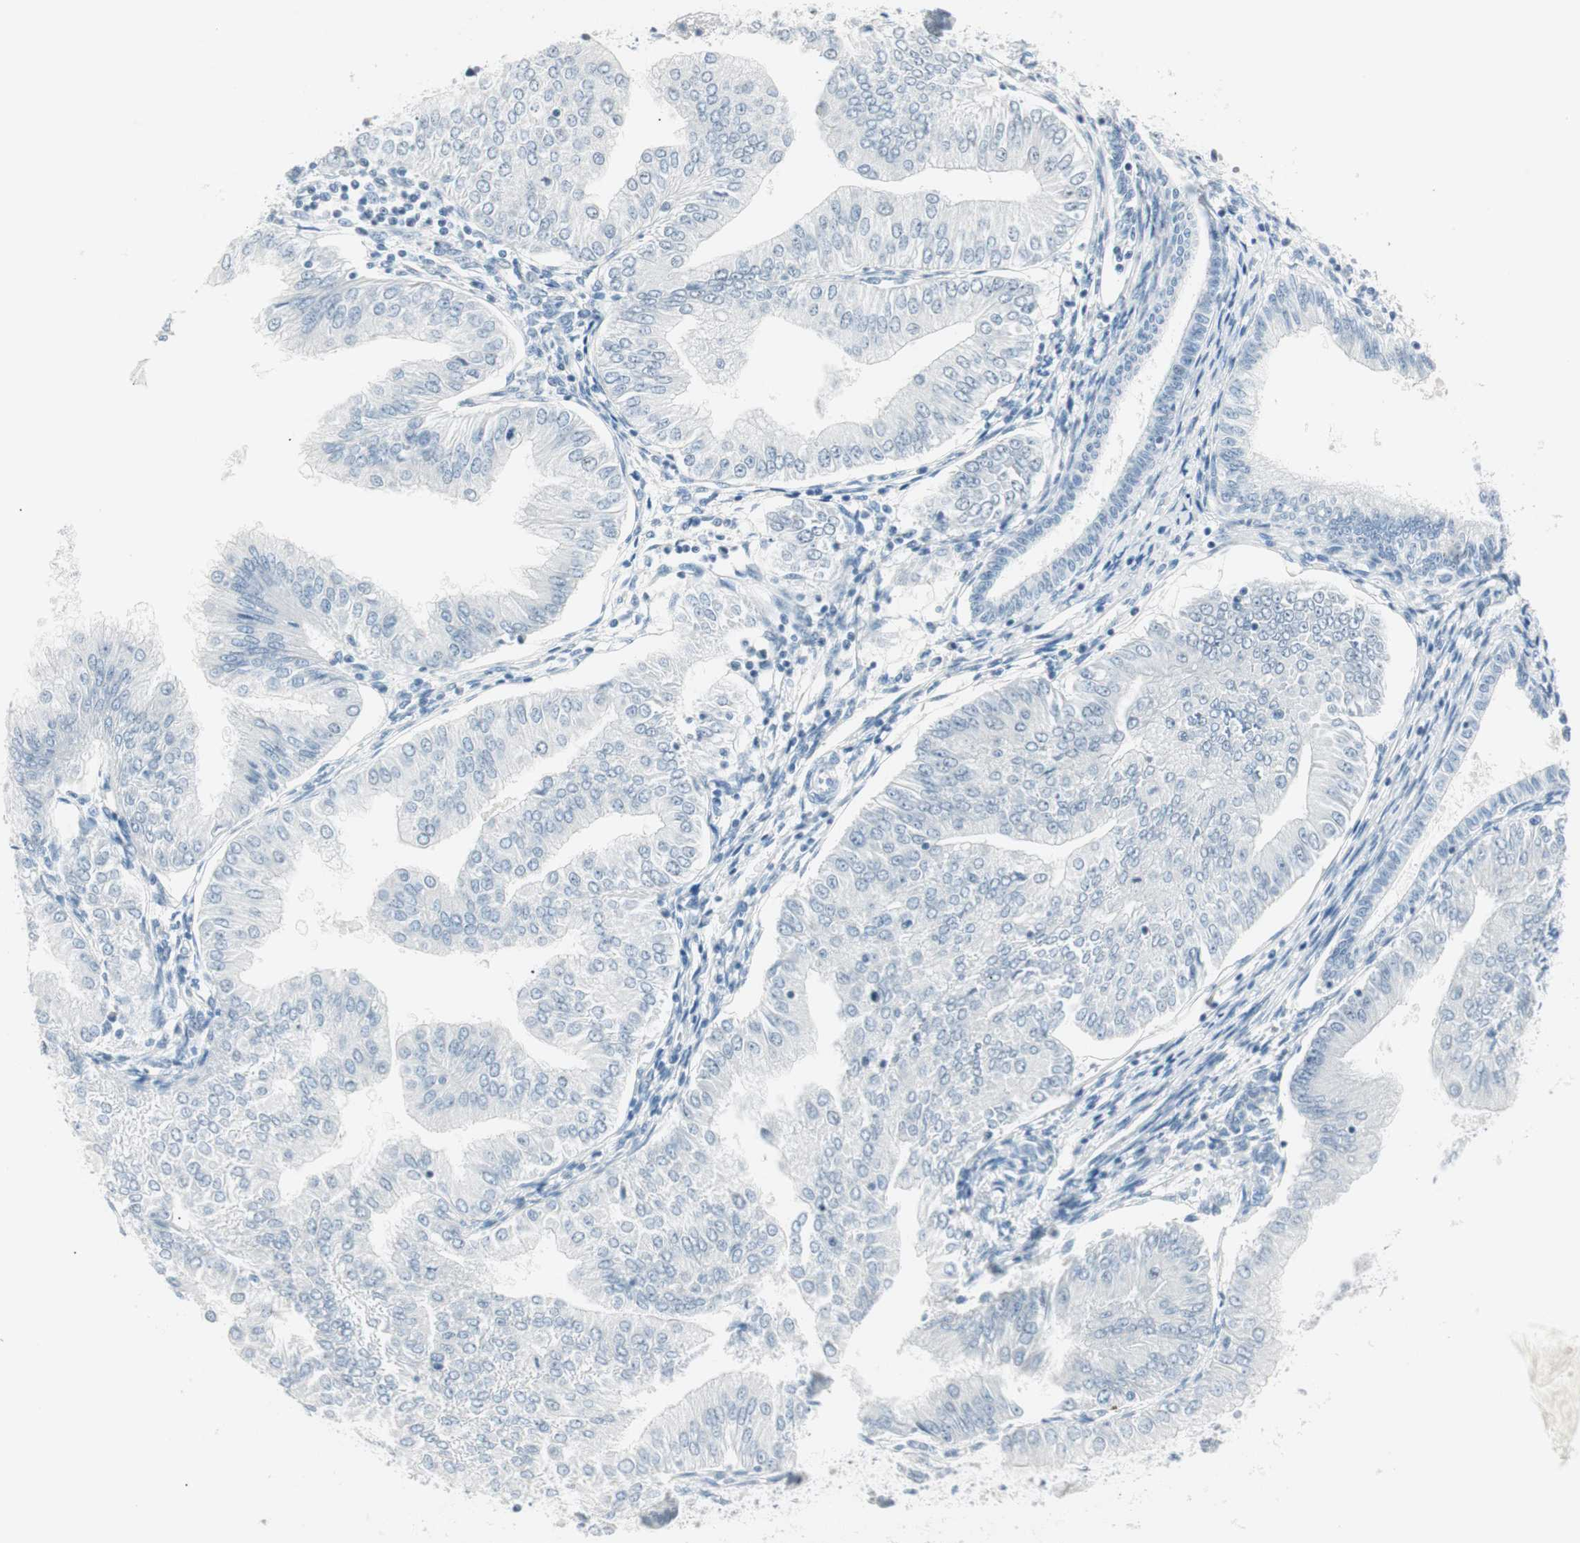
{"staining": {"intensity": "negative", "quantity": "none", "location": "none"}, "tissue": "endometrial cancer", "cell_type": "Tumor cells", "image_type": "cancer", "snomed": [{"axis": "morphology", "description": "Adenocarcinoma, NOS"}, {"axis": "topography", "description": "Endometrium"}], "caption": "The image exhibits no significant expression in tumor cells of endometrial cancer (adenocarcinoma).", "gene": "HOXB13", "patient": {"sex": "female", "age": 53}}